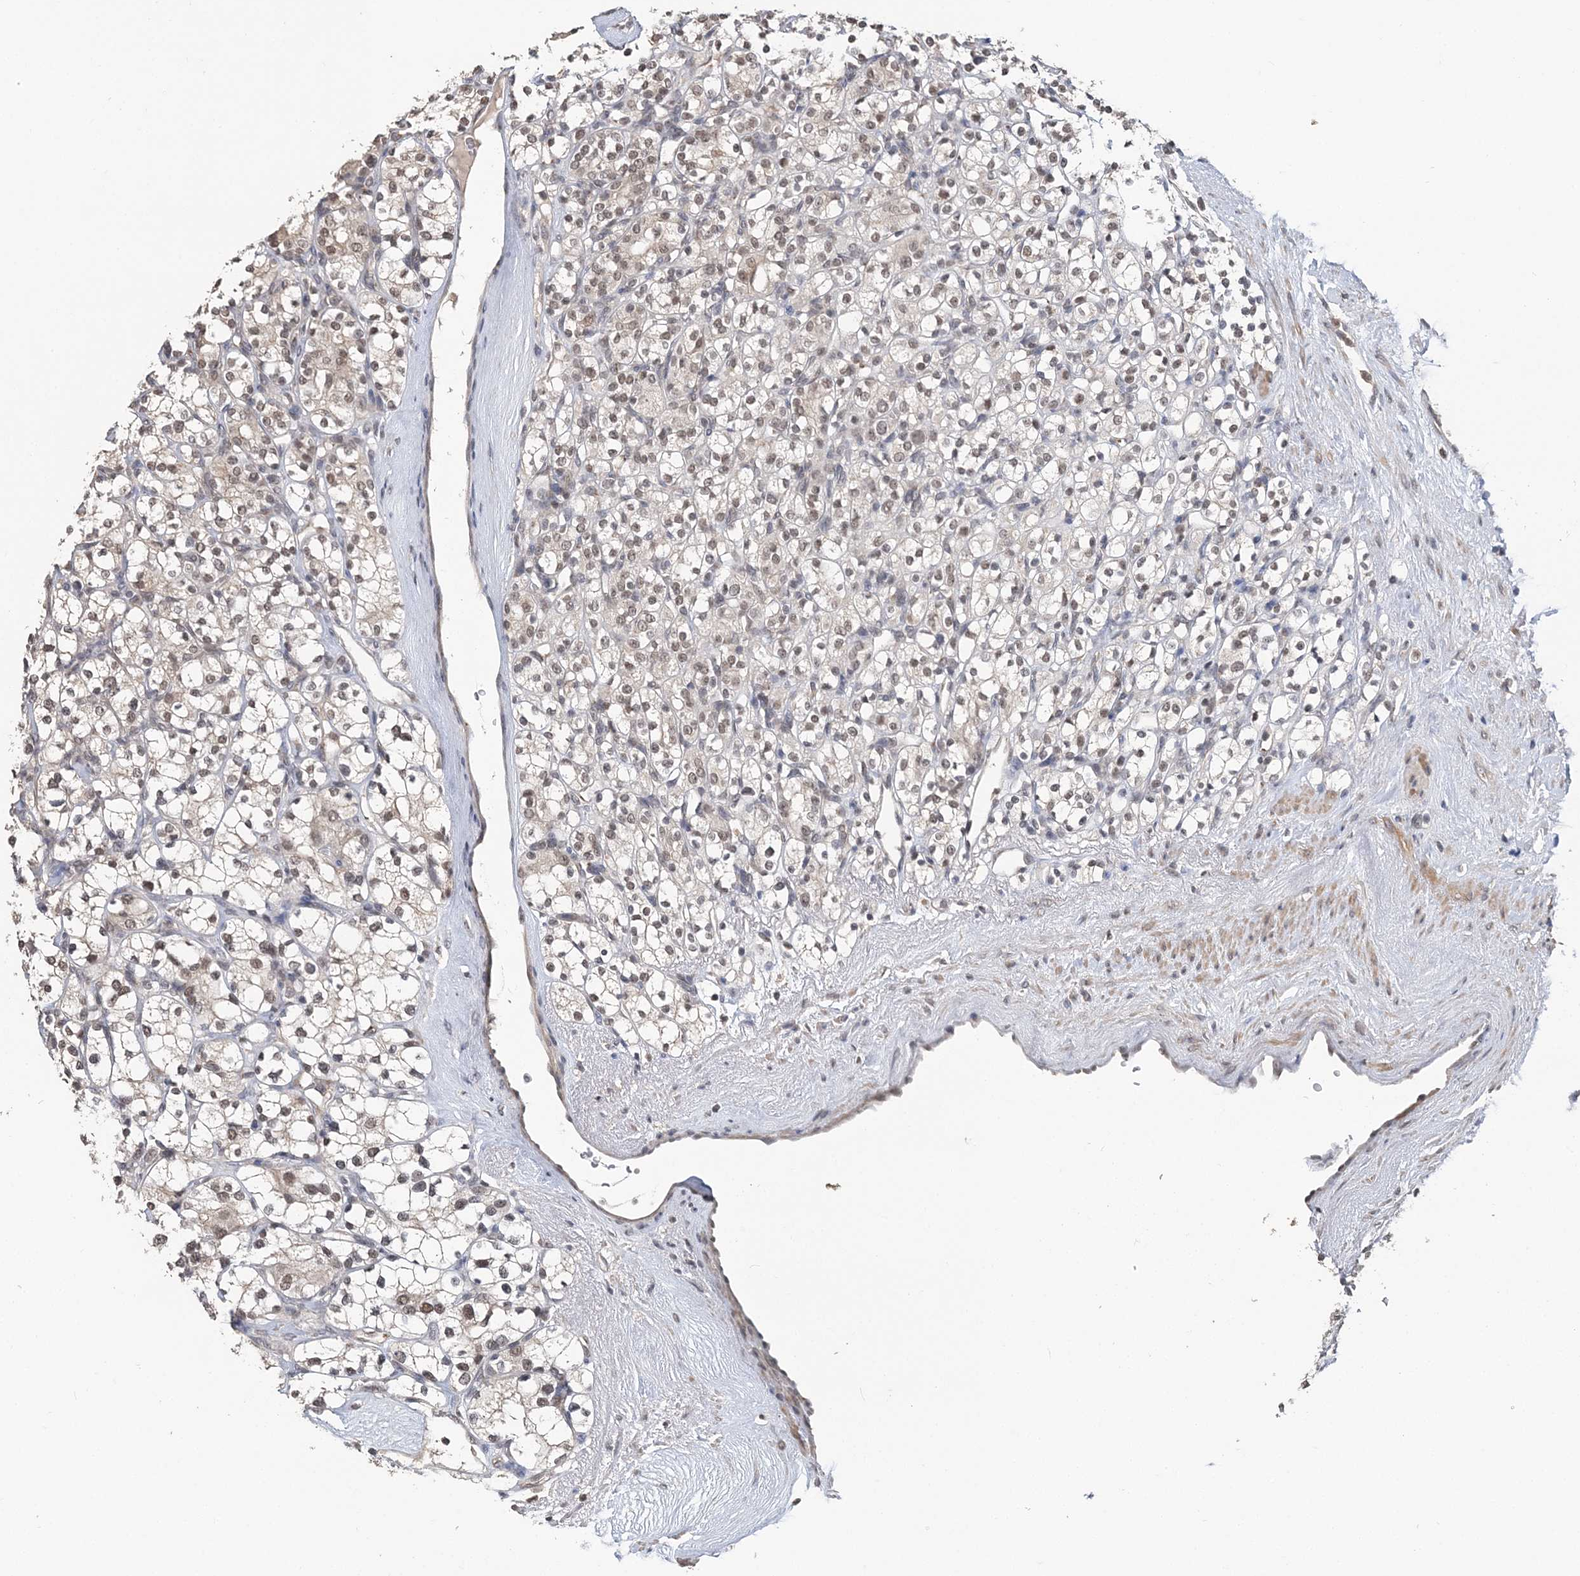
{"staining": {"intensity": "moderate", "quantity": "25%-75%", "location": "nuclear"}, "tissue": "renal cancer", "cell_type": "Tumor cells", "image_type": "cancer", "snomed": [{"axis": "morphology", "description": "Adenocarcinoma, NOS"}, {"axis": "topography", "description": "Kidney"}], "caption": "An image showing moderate nuclear positivity in about 25%-75% of tumor cells in renal adenocarcinoma, as visualized by brown immunohistochemical staining.", "gene": "TSHZ2", "patient": {"sex": "male", "age": 77}}